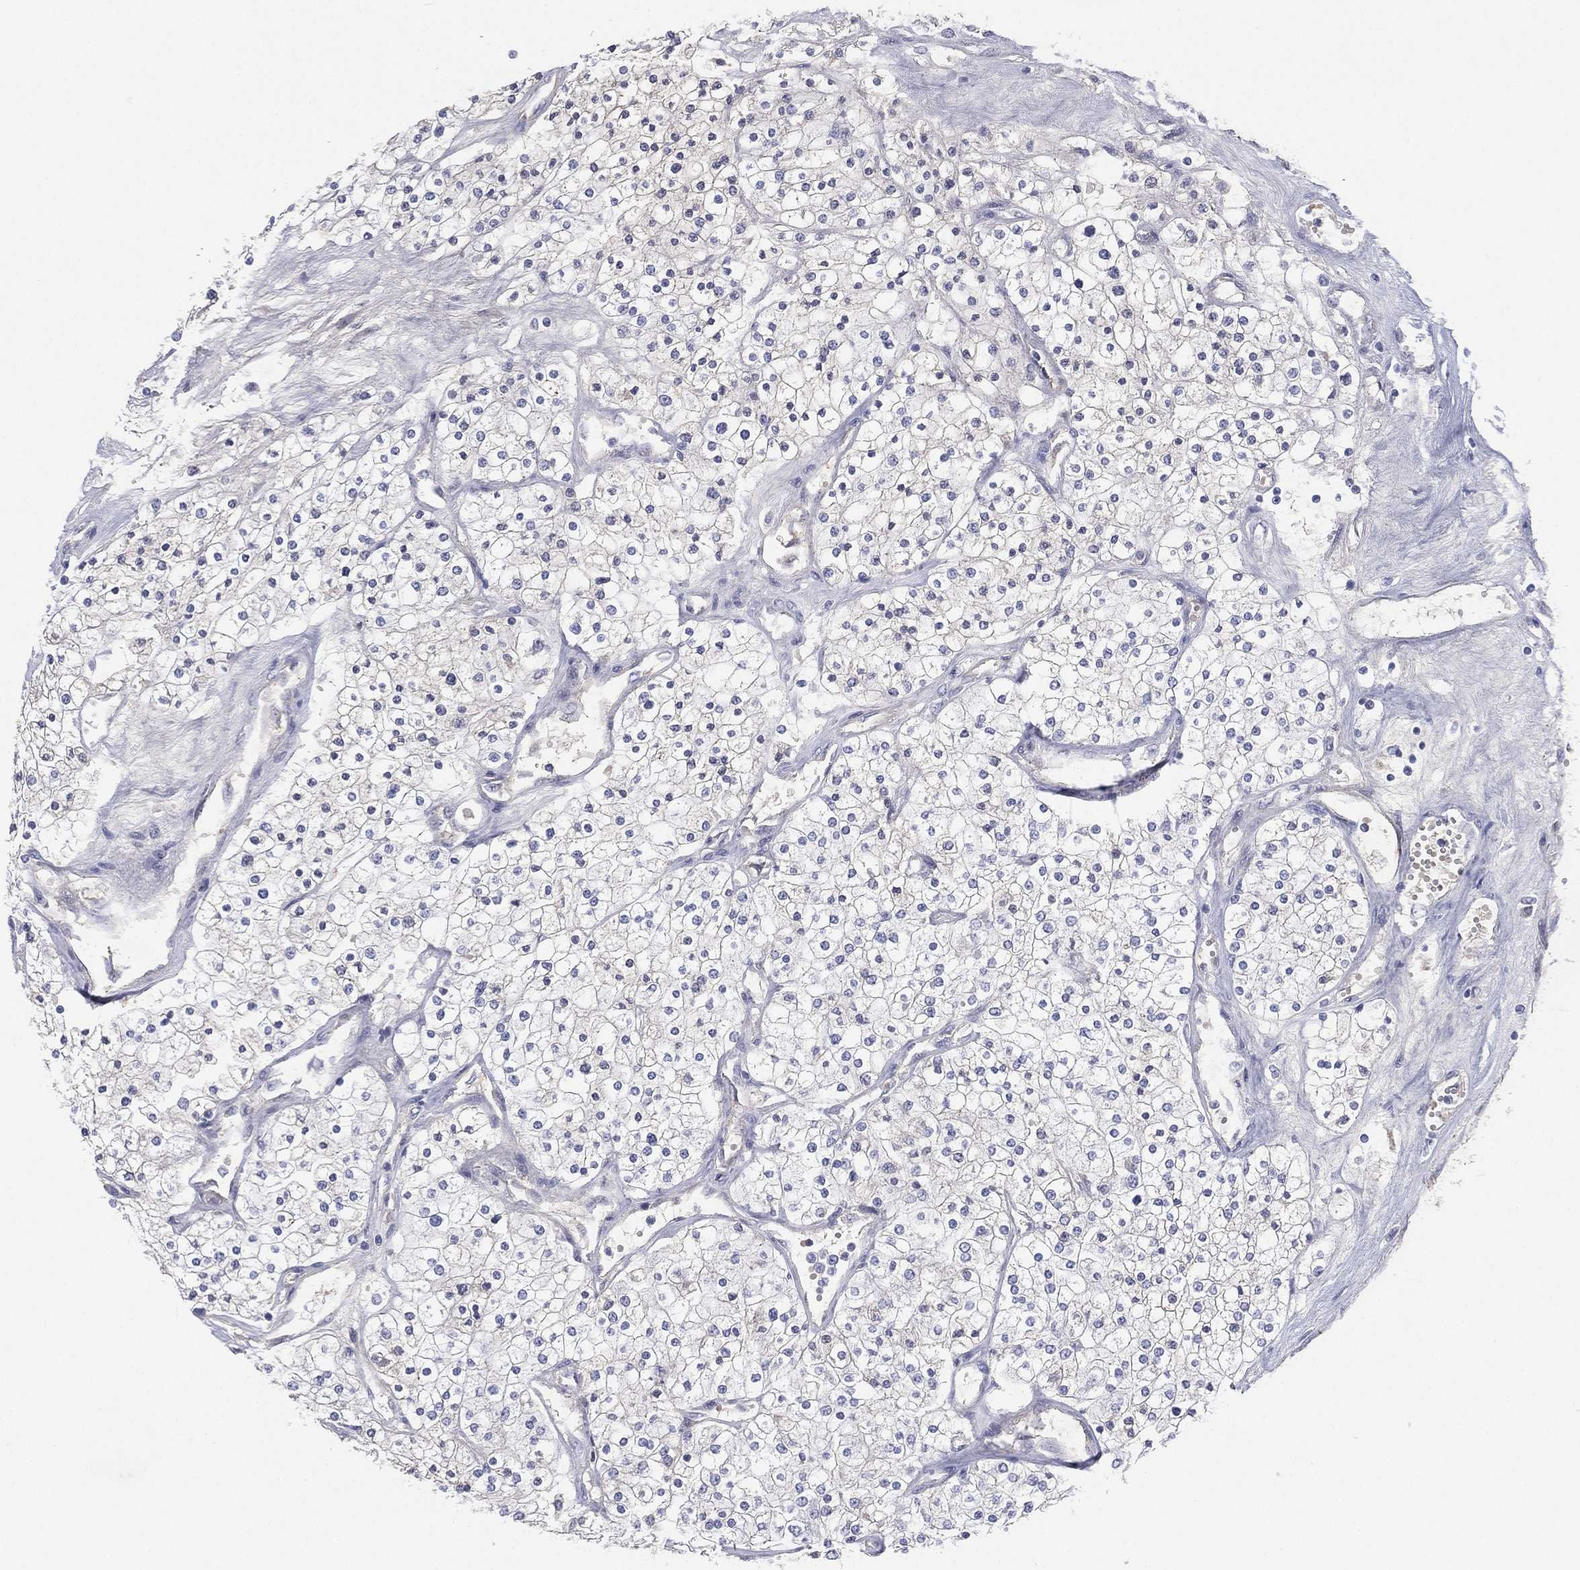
{"staining": {"intensity": "negative", "quantity": "none", "location": "none"}, "tissue": "renal cancer", "cell_type": "Tumor cells", "image_type": "cancer", "snomed": [{"axis": "morphology", "description": "Adenocarcinoma, NOS"}, {"axis": "topography", "description": "Kidney"}], "caption": "This photomicrograph is of adenocarcinoma (renal) stained with immunohistochemistry to label a protein in brown with the nuclei are counter-stained blue. There is no positivity in tumor cells.", "gene": "CYP2D6", "patient": {"sex": "male", "age": 80}}